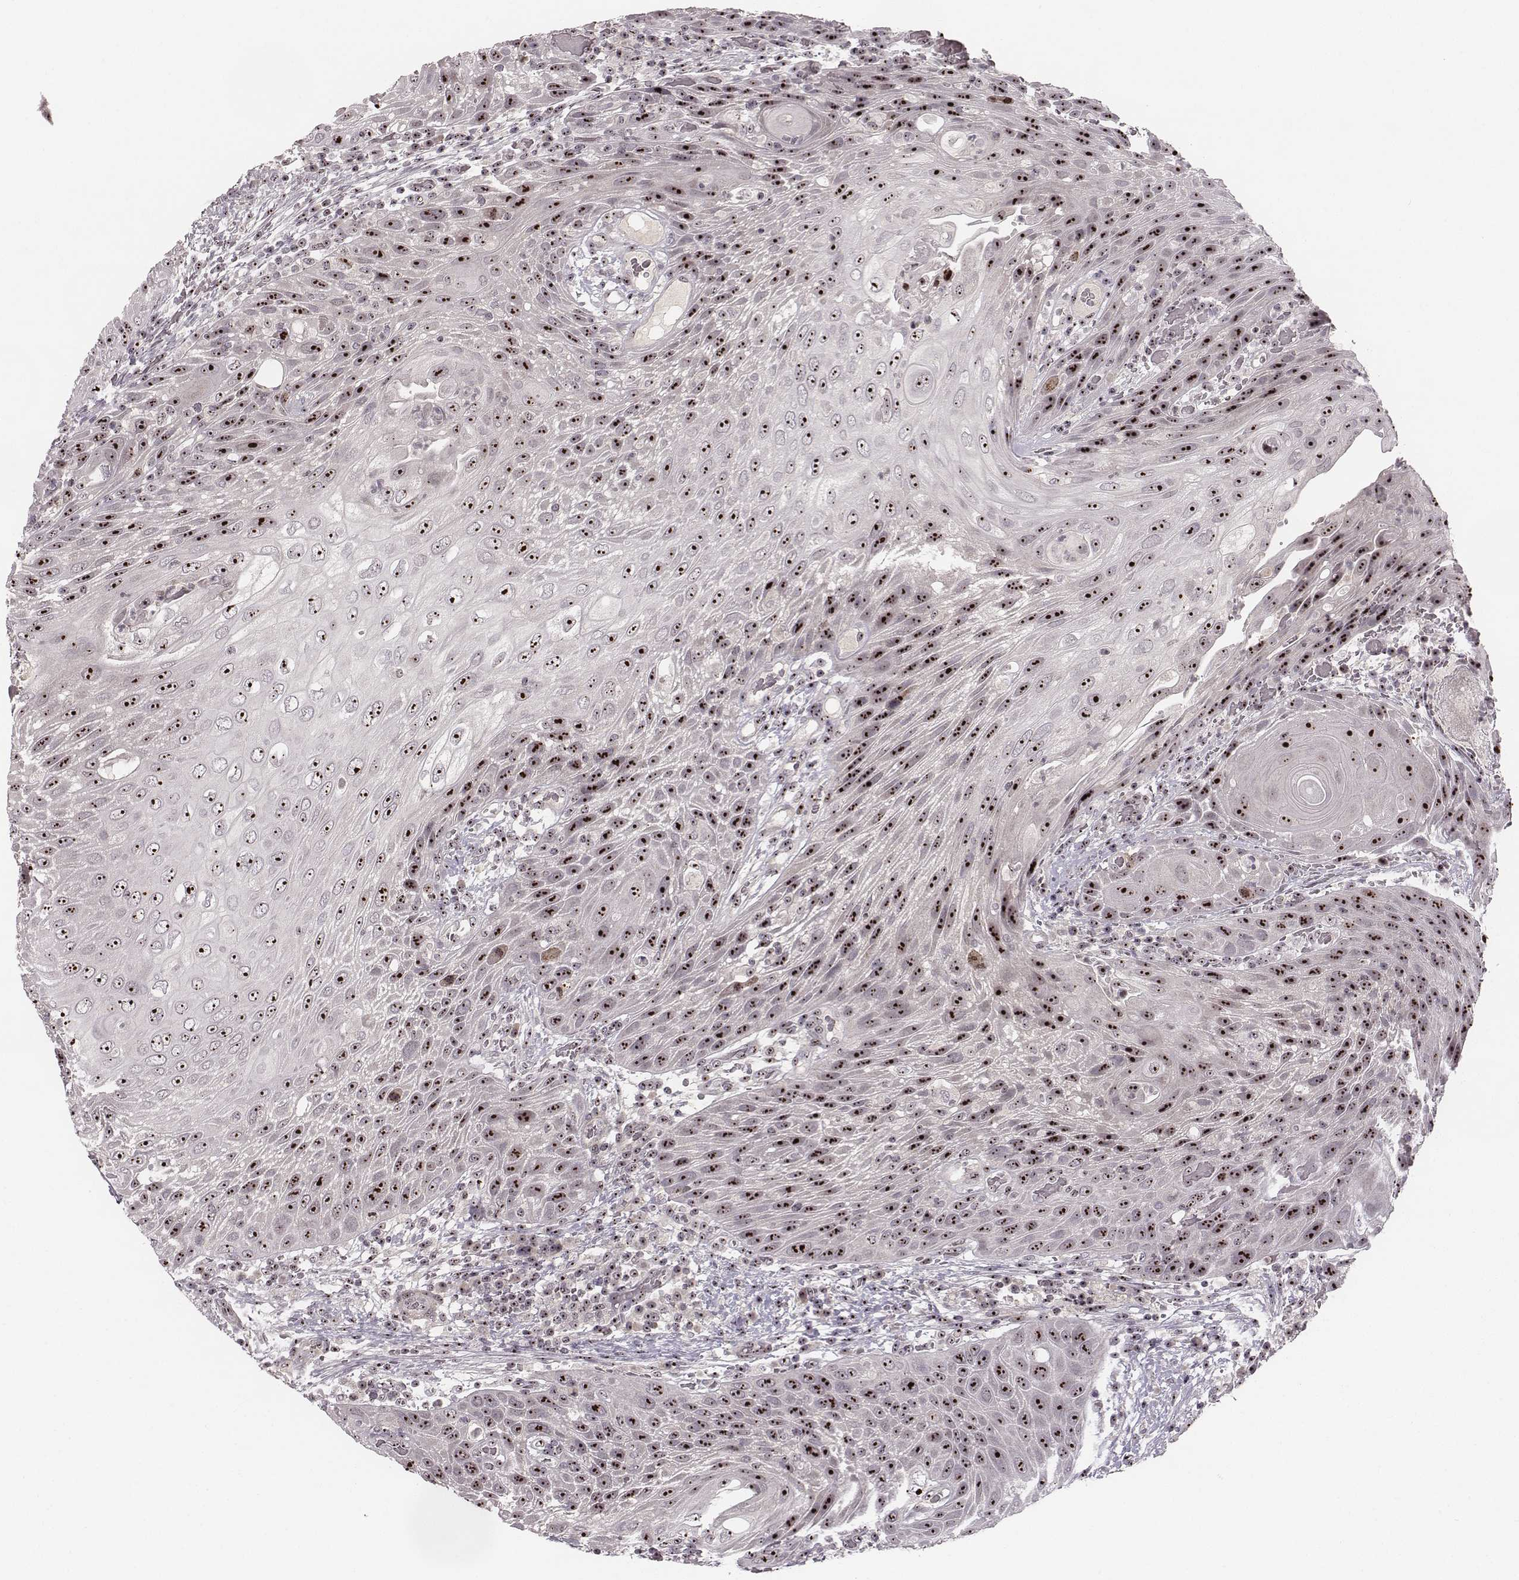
{"staining": {"intensity": "strong", "quantity": ">75%", "location": "nuclear"}, "tissue": "head and neck cancer", "cell_type": "Tumor cells", "image_type": "cancer", "snomed": [{"axis": "morphology", "description": "Squamous cell carcinoma, NOS"}, {"axis": "topography", "description": "Head-Neck"}], "caption": "A high-resolution histopathology image shows IHC staining of head and neck cancer (squamous cell carcinoma), which reveals strong nuclear expression in about >75% of tumor cells. The staining was performed using DAB (3,3'-diaminobenzidine), with brown indicating positive protein expression. Nuclei are stained blue with hematoxylin.", "gene": "NOP56", "patient": {"sex": "male", "age": 69}}